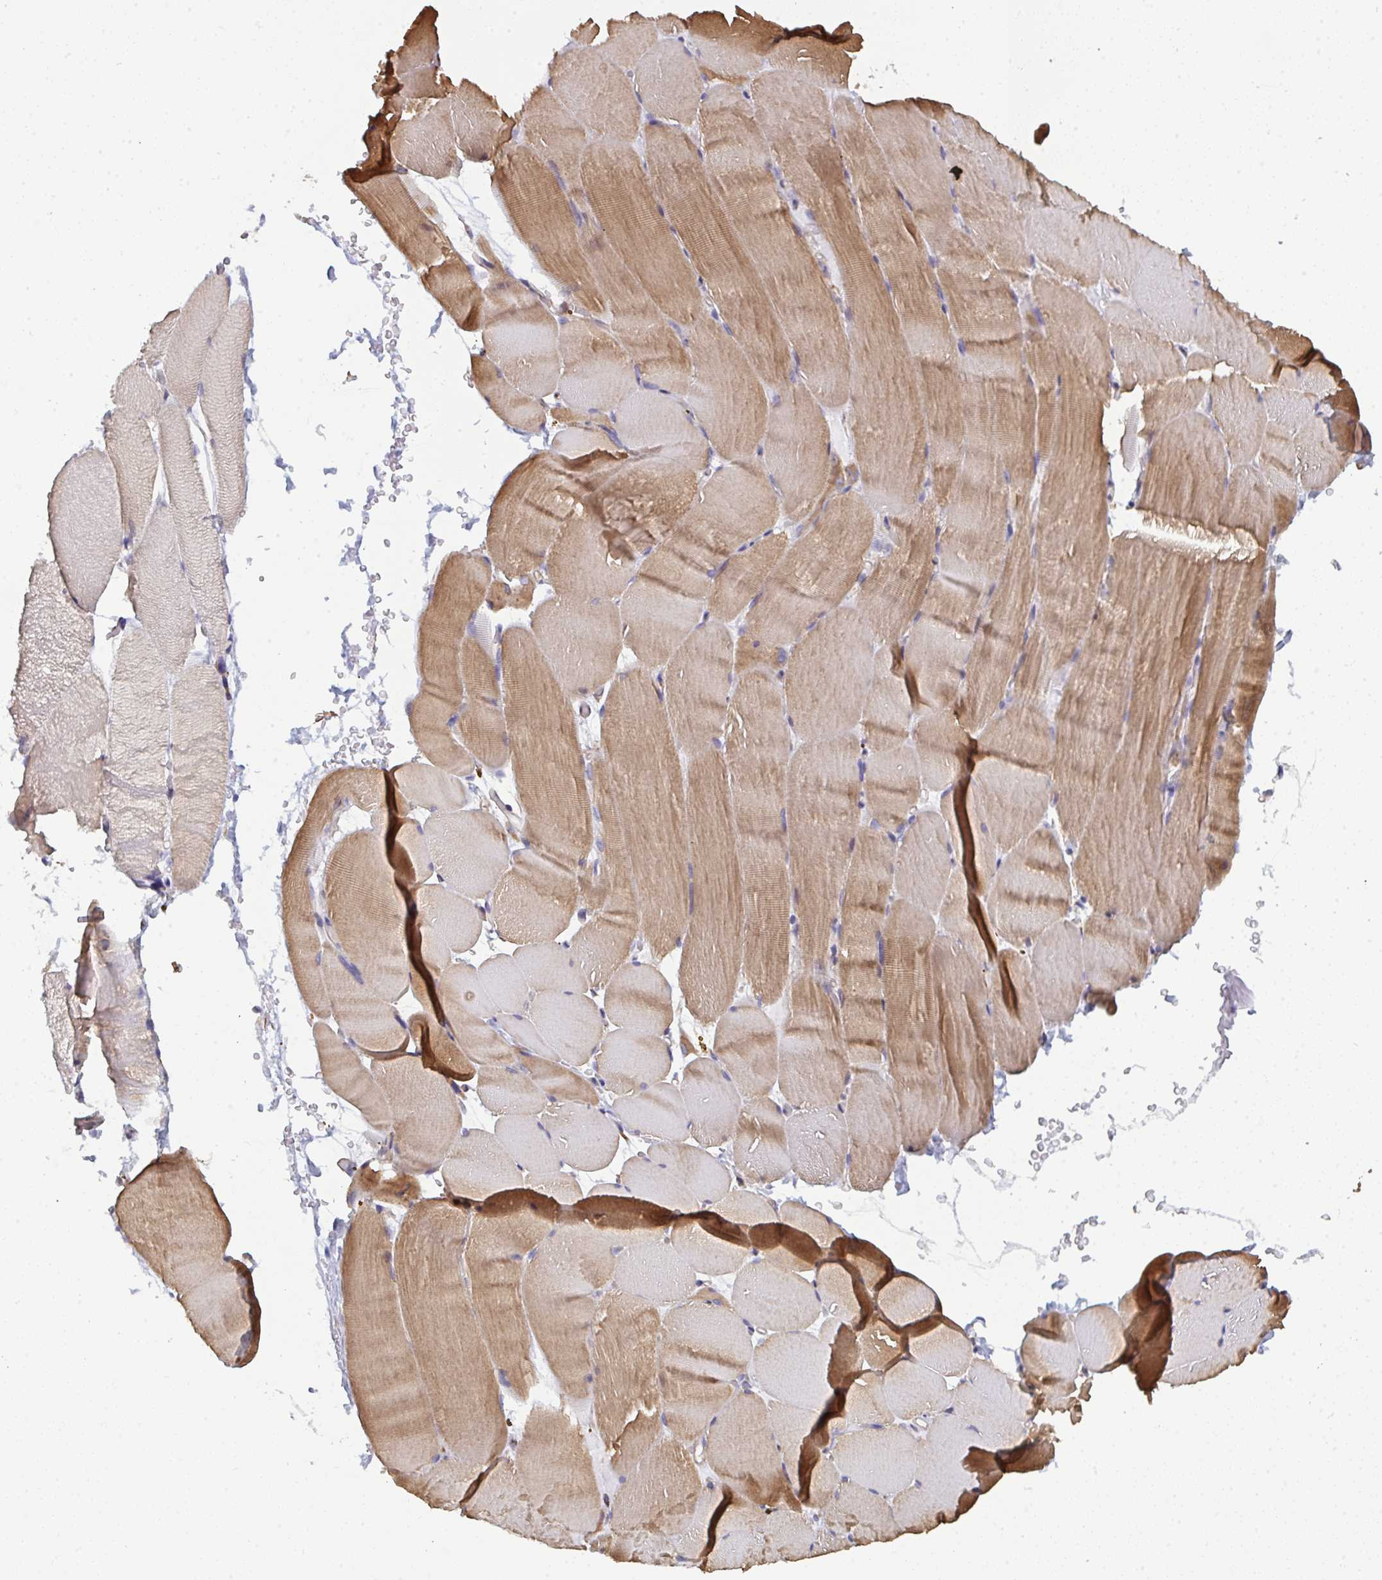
{"staining": {"intensity": "moderate", "quantity": "25%-75%", "location": "cytoplasmic/membranous"}, "tissue": "skeletal muscle", "cell_type": "Myocytes", "image_type": "normal", "snomed": [{"axis": "morphology", "description": "Normal tissue, NOS"}, {"axis": "topography", "description": "Skeletal muscle"}], "caption": "The histopathology image displays immunohistochemical staining of normal skeletal muscle. There is moderate cytoplasmic/membranous staining is present in approximately 25%-75% of myocytes.", "gene": "DYNC1I2", "patient": {"sex": "female", "age": 37}}